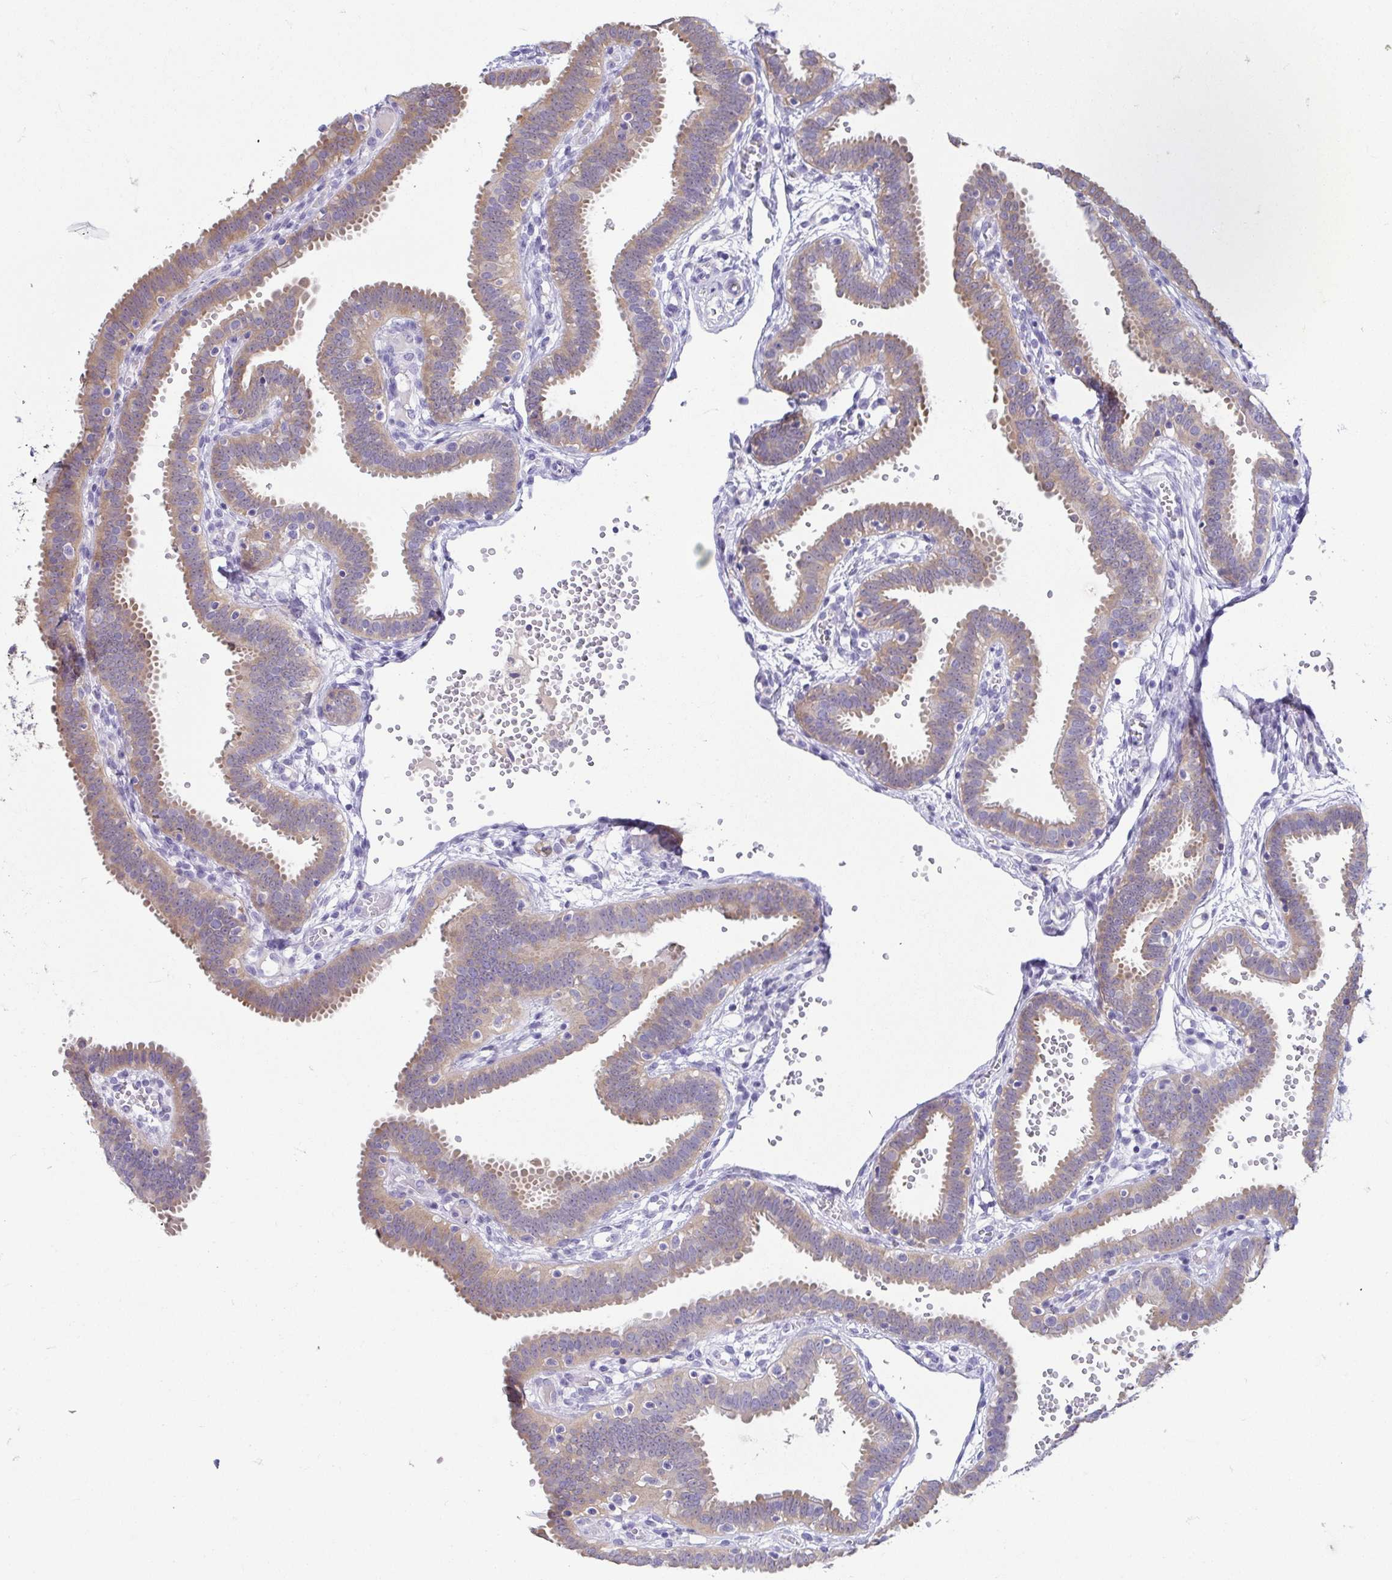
{"staining": {"intensity": "weak", "quantity": "25%-75%", "location": "cytoplasmic/membranous"}, "tissue": "fallopian tube", "cell_type": "Glandular cells", "image_type": "normal", "snomed": [{"axis": "morphology", "description": "Normal tissue, NOS"}, {"axis": "topography", "description": "Fallopian tube"}], "caption": "An IHC micrograph of normal tissue is shown. Protein staining in brown labels weak cytoplasmic/membranous positivity in fallopian tube within glandular cells.", "gene": "FABP3", "patient": {"sex": "female", "age": 37}}